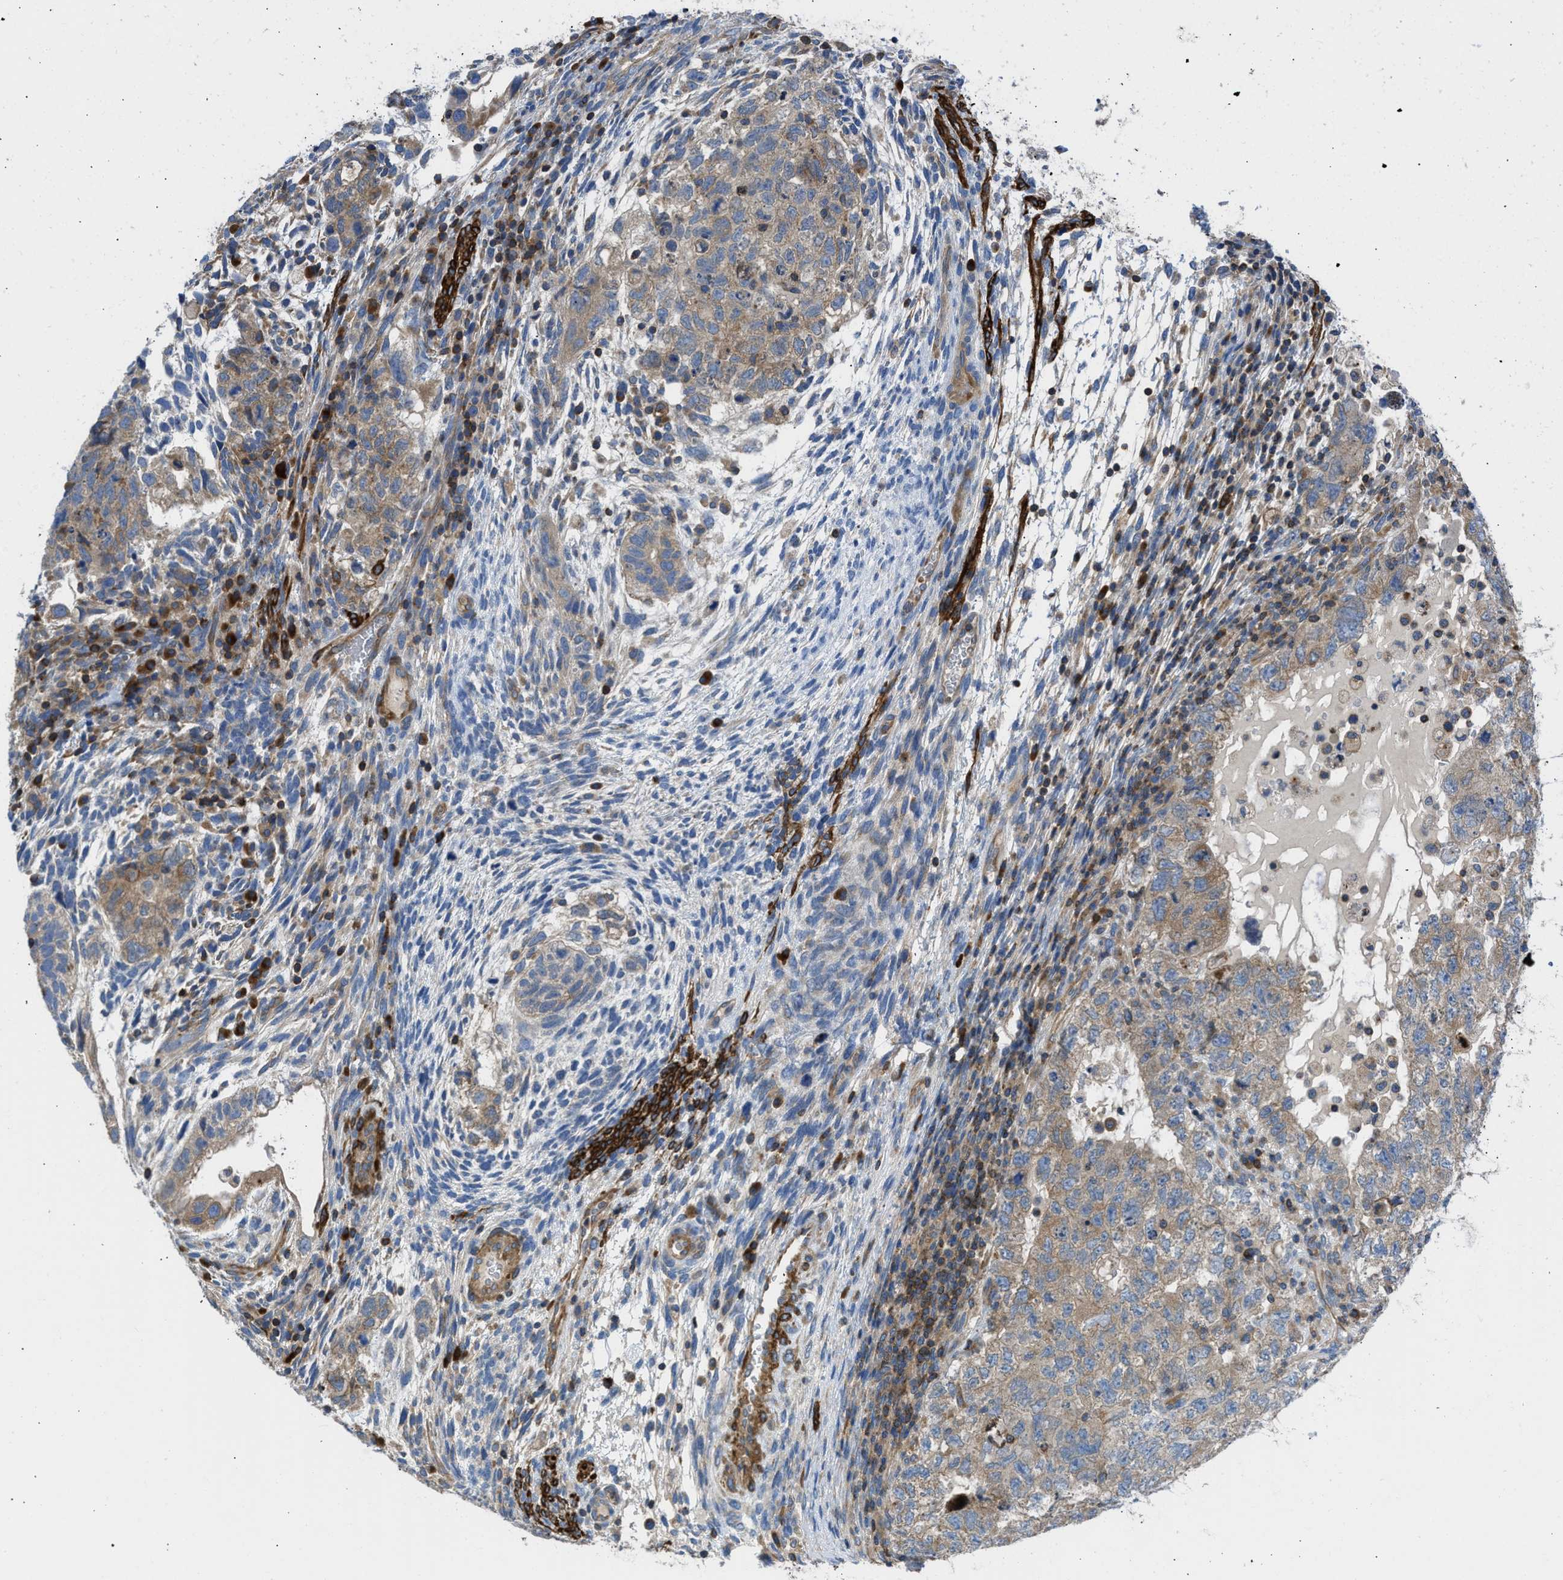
{"staining": {"intensity": "moderate", "quantity": ">75%", "location": "cytoplasmic/membranous"}, "tissue": "testis cancer", "cell_type": "Tumor cells", "image_type": "cancer", "snomed": [{"axis": "morphology", "description": "Carcinoma, Embryonal, NOS"}, {"axis": "topography", "description": "Testis"}], "caption": "An image of human embryonal carcinoma (testis) stained for a protein shows moderate cytoplasmic/membranous brown staining in tumor cells.", "gene": "CHKB", "patient": {"sex": "male", "age": 36}}